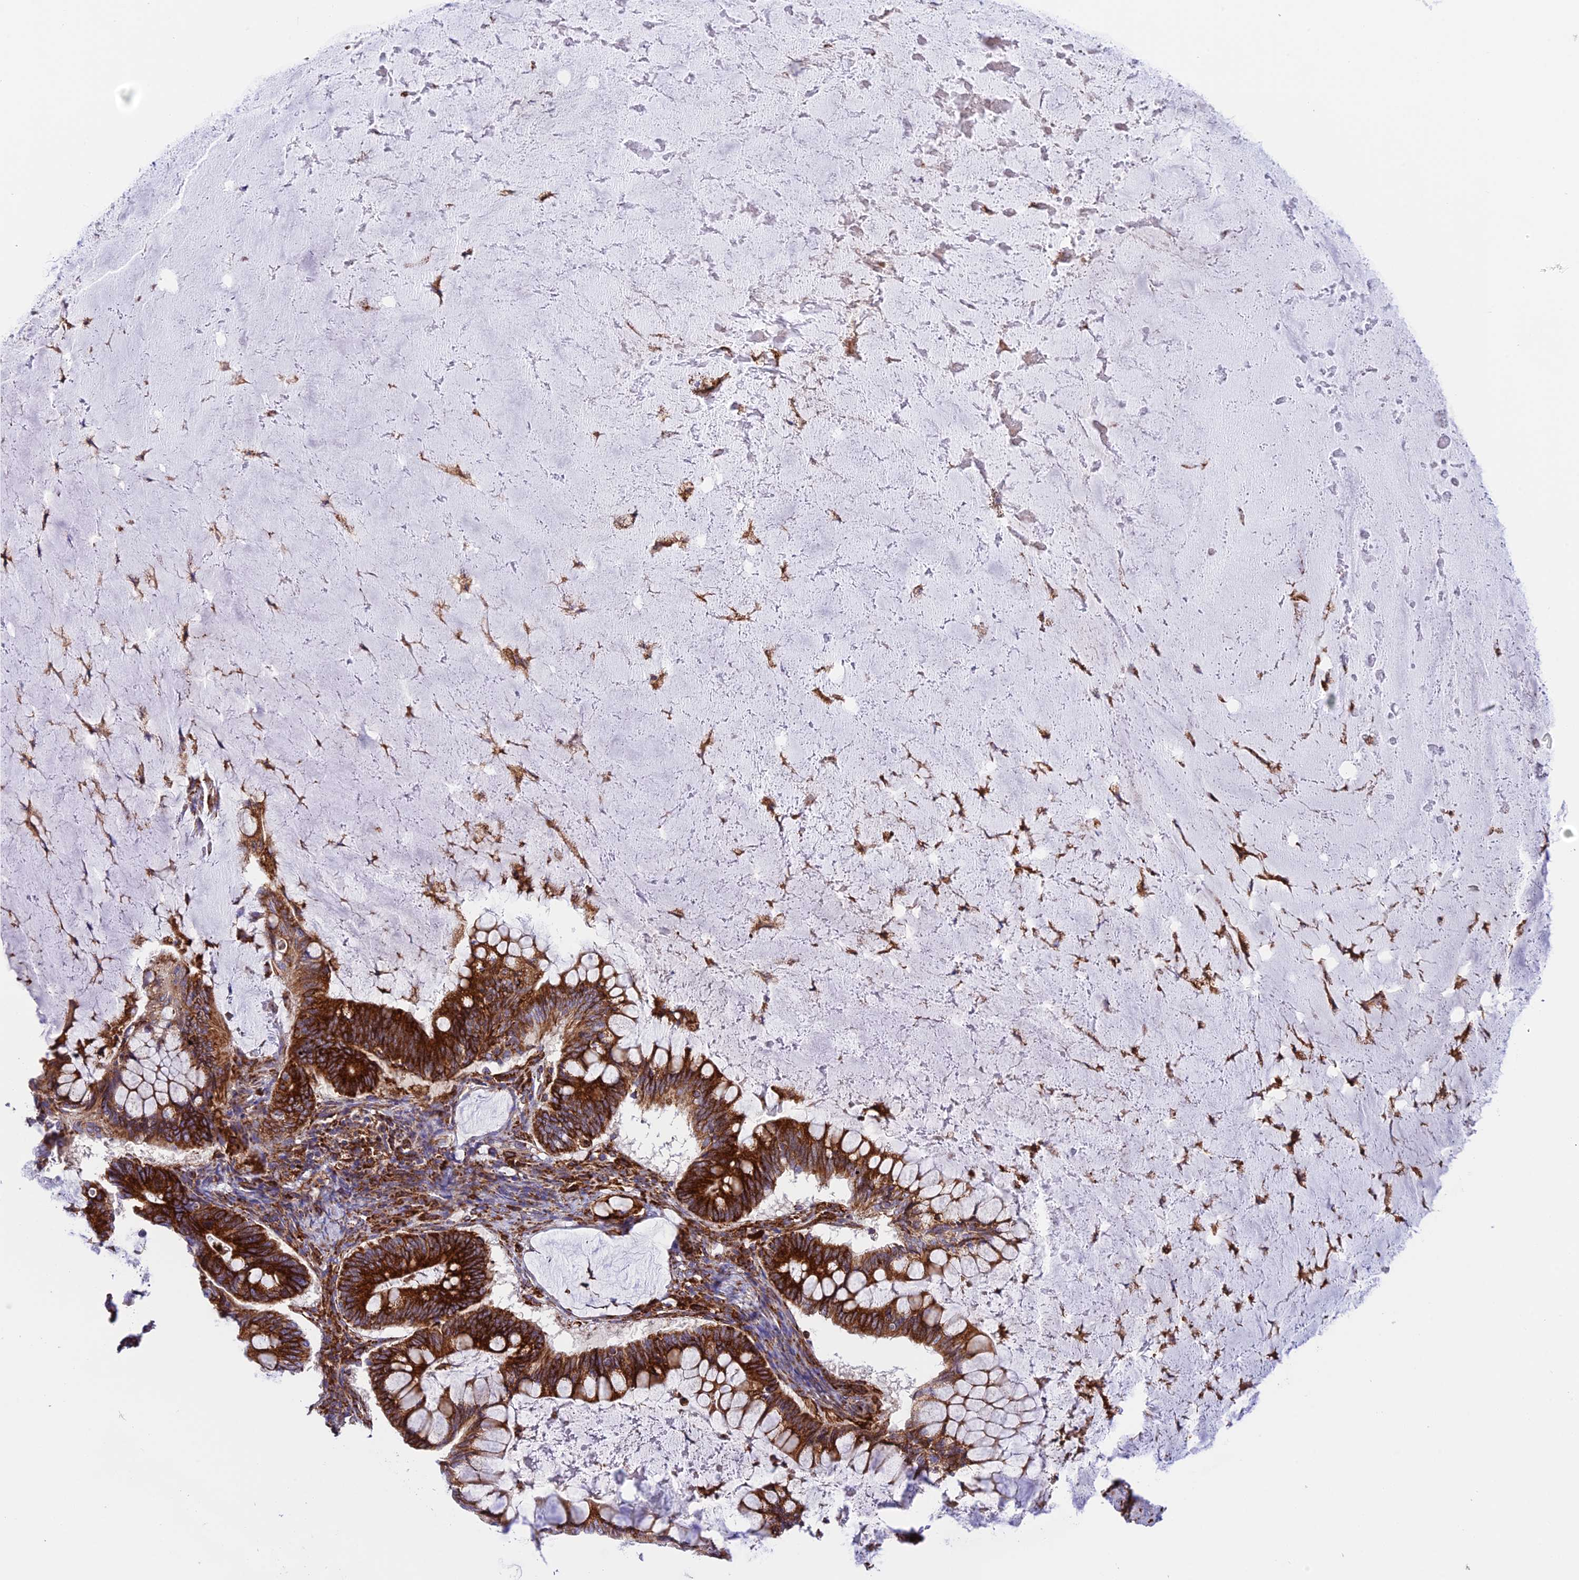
{"staining": {"intensity": "strong", "quantity": ">75%", "location": "cytoplasmic/membranous"}, "tissue": "ovarian cancer", "cell_type": "Tumor cells", "image_type": "cancer", "snomed": [{"axis": "morphology", "description": "Cystadenocarcinoma, mucinous, NOS"}, {"axis": "topography", "description": "Ovary"}], "caption": "Immunohistochemical staining of ovarian mucinous cystadenocarcinoma exhibits strong cytoplasmic/membranous protein positivity in about >75% of tumor cells.", "gene": "TUBGCP6", "patient": {"sex": "female", "age": 61}}